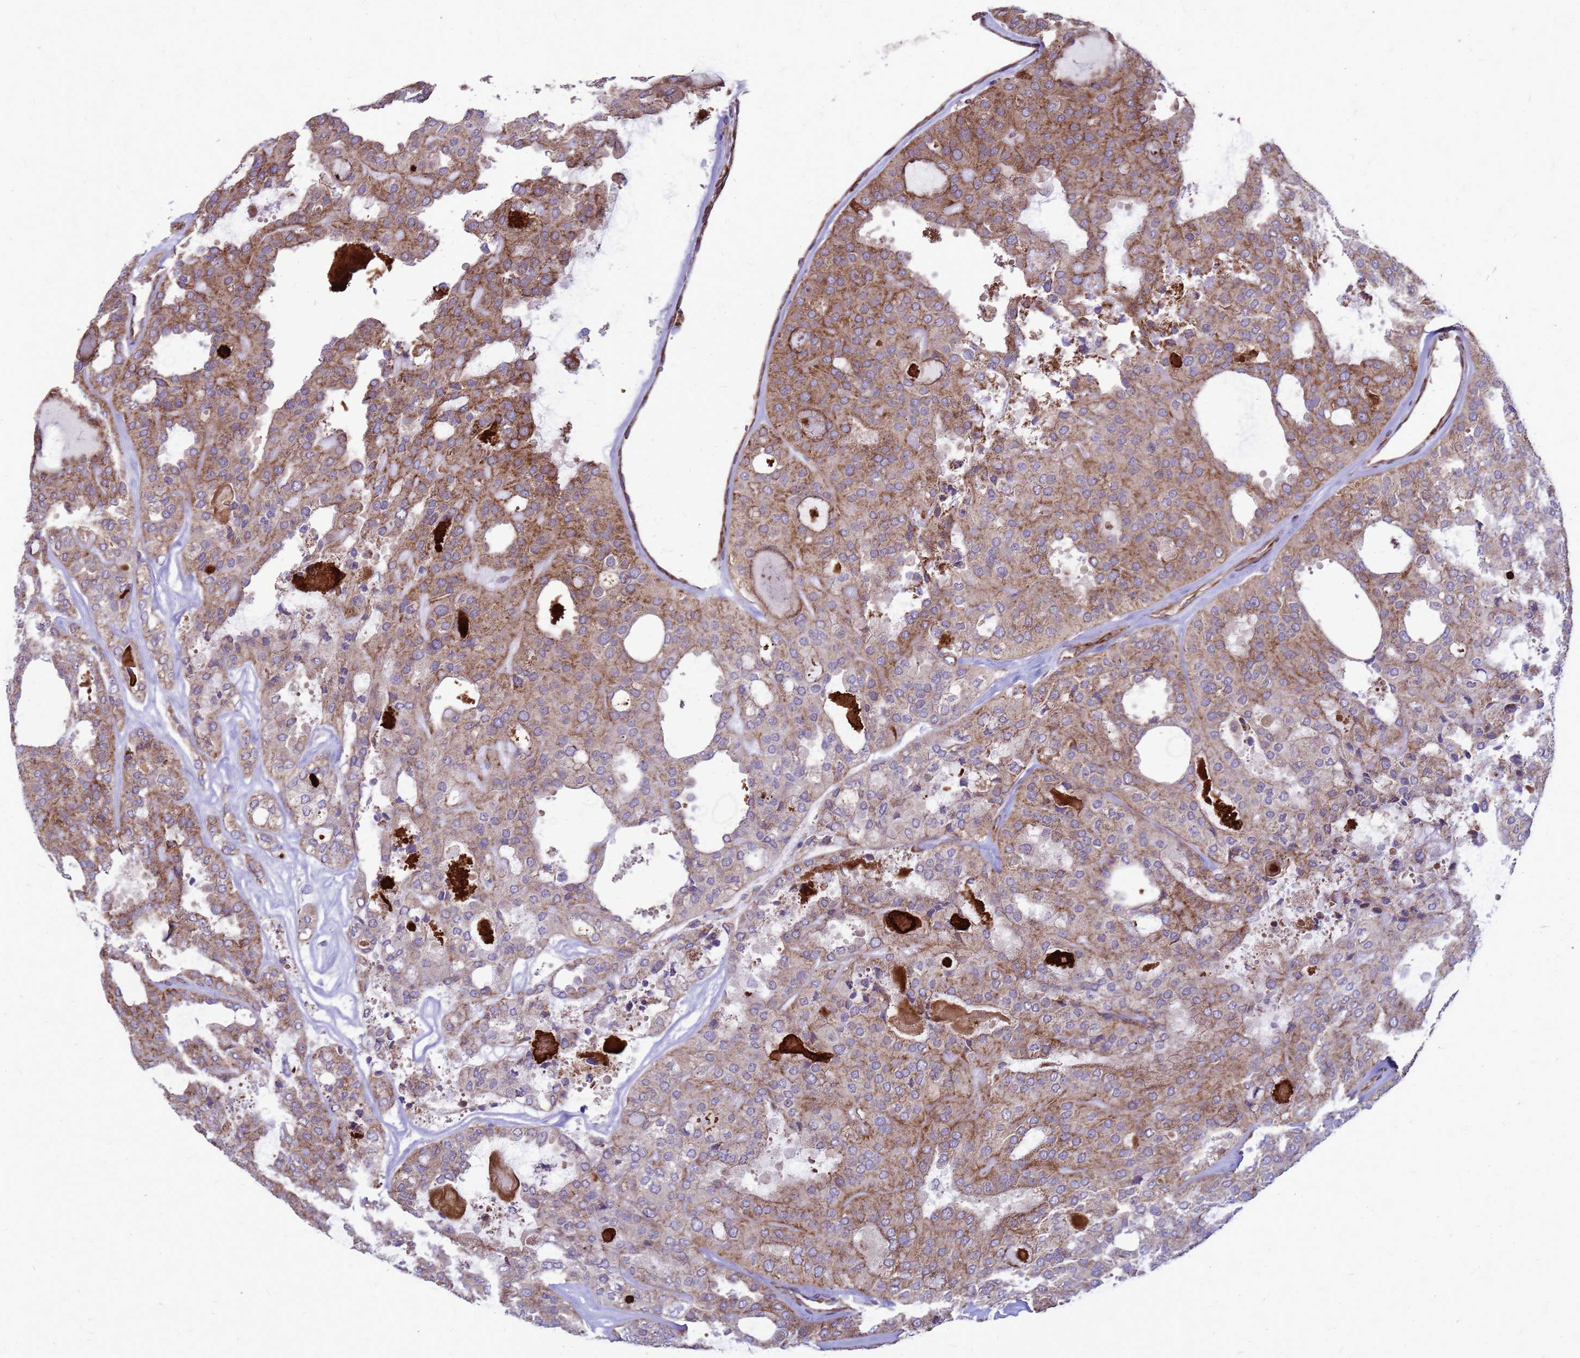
{"staining": {"intensity": "moderate", "quantity": ">75%", "location": "cytoplasmic/membranous"}, "tissue": "thyroid cancer", "cell_type": "Tumor cells", "image_type": "cancer", "snomed": [{"axis": "morphology", "description": "Follicular adenoma carcinoma, NOS"}, {"axis": "topography", "description": "Thyroid gland"}], "caption": "This histopathology image demonstrates thyroid cancer stained with immunohistochemistry to label a protein in brown. The cytoplasmic/membranous of tumor cells show moderate positivity for the protein. Nuclei are counter-stained blue.", "gene": "FSTL4", "patient": {"sex": "male", "age": 75}}